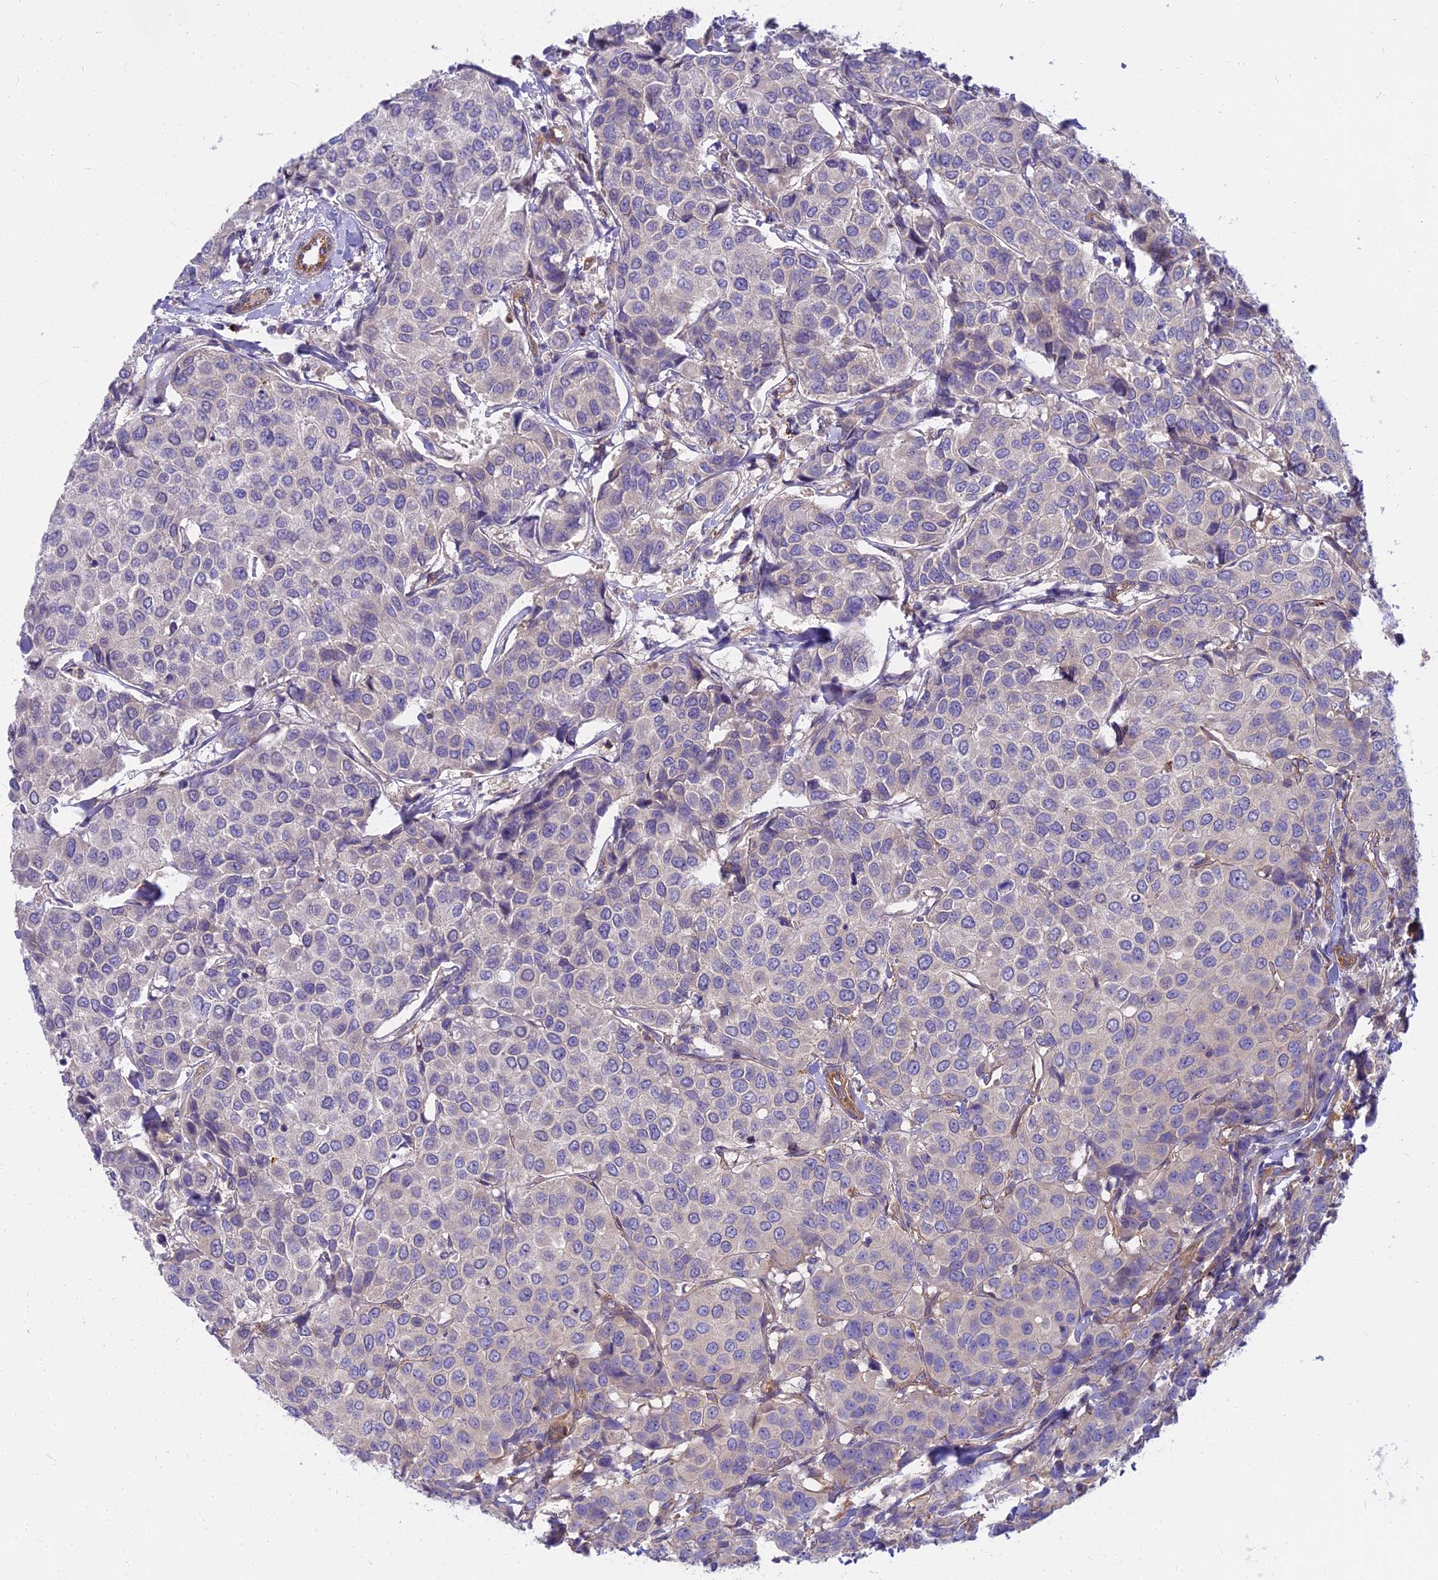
{"staining": {"intensity": "negative", "quantity": "none", "location": "none"}, "tissue": "breast cancer", "cell_type": "Tumor cells", "image_type": "cancer", "snomed": [{"axis": "morphology", "description": "Duct carcinoma"}, {"axis": "topography", "description": "Breast"}], "caption": "Protein analysis of breast intraductal carcinoma shows no significant expression in tumor cells. (Brightfield microscopy of DAB (3,3'-diaminobenzidine) immunohistochemistry at high magnification).", "gene": "HLA-DOA", "patient": {"sex": "female", "age": 55}}